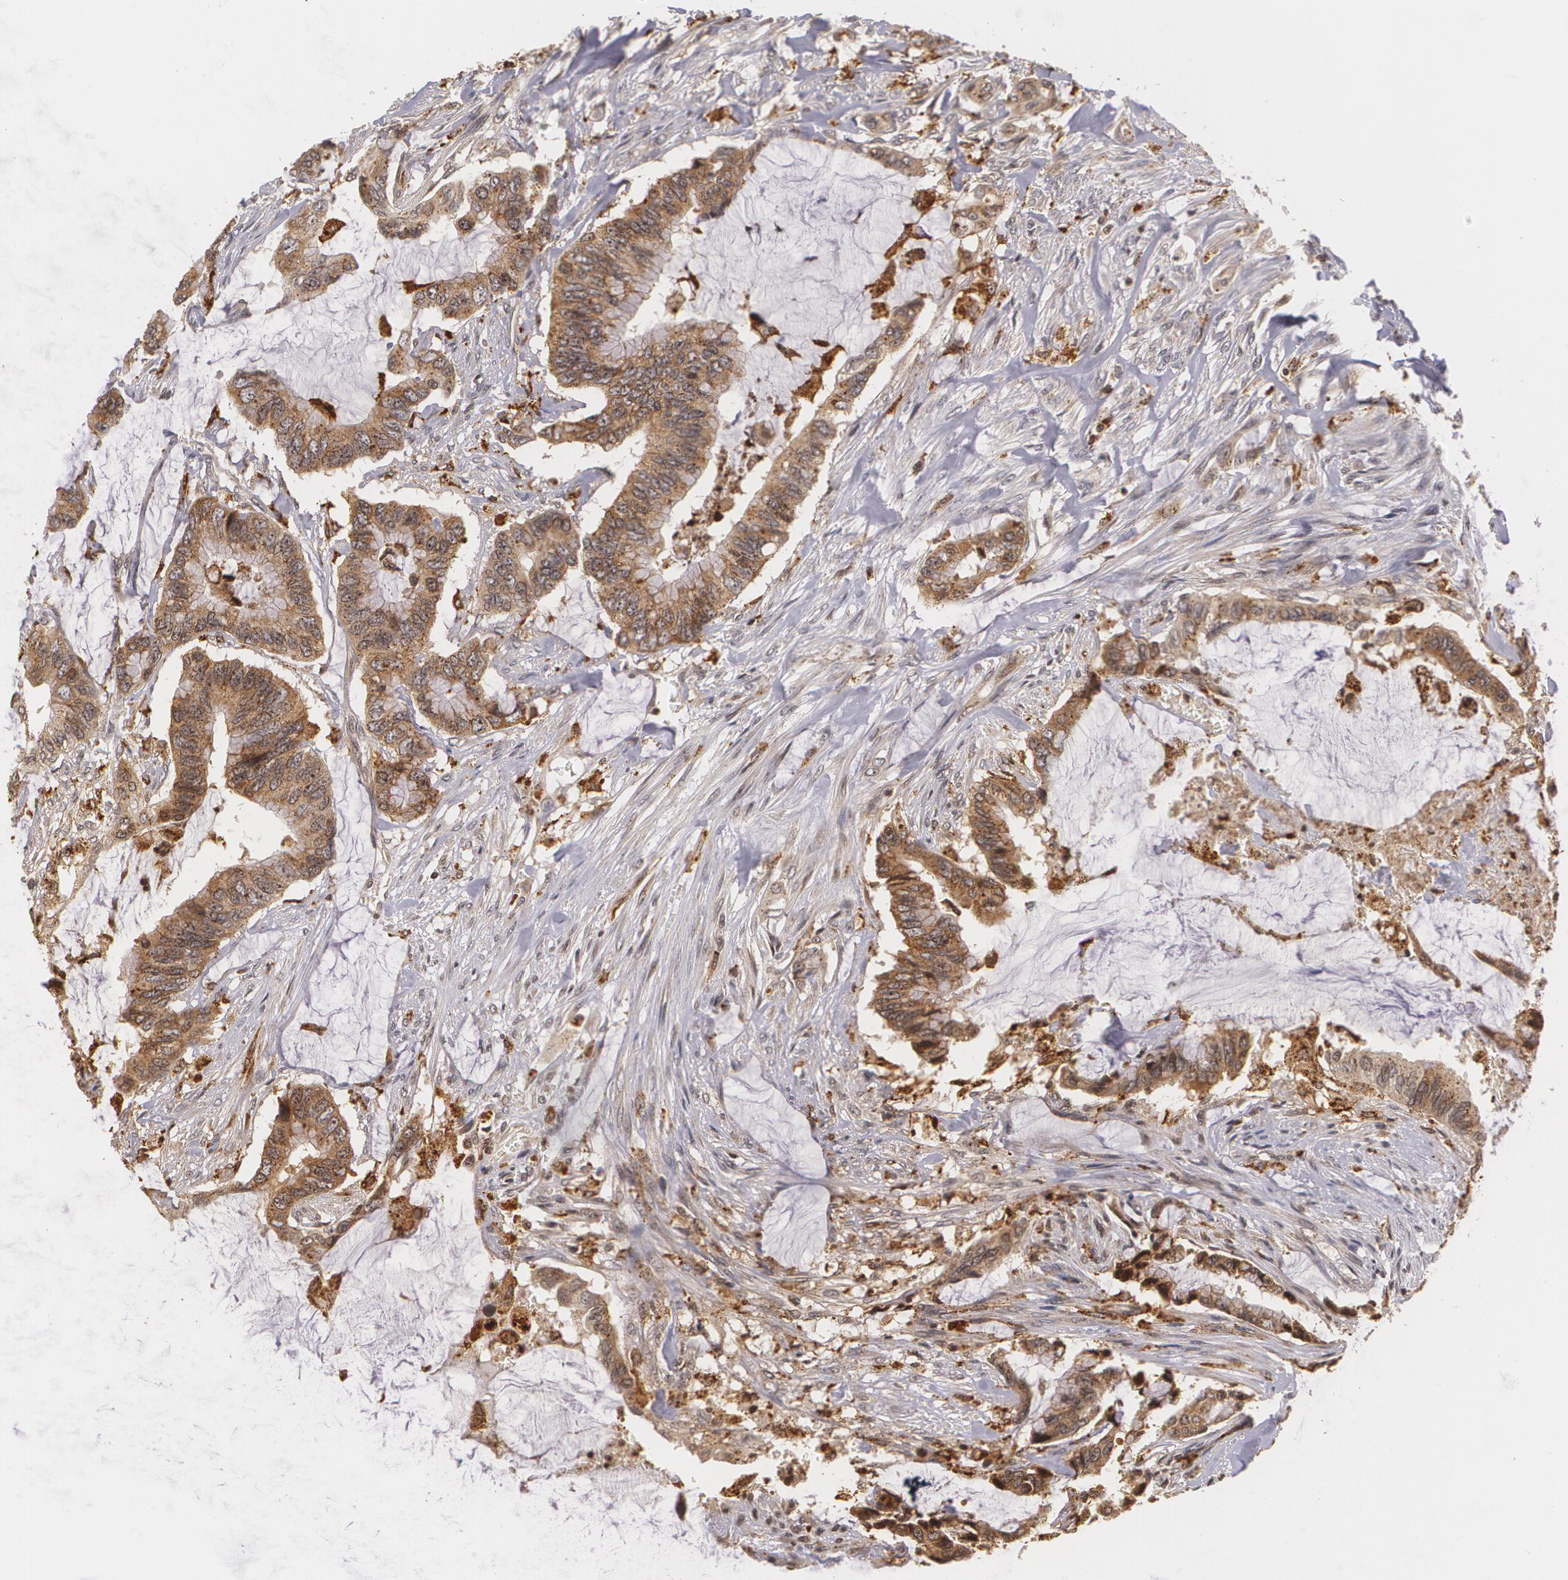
{"staining": {"intensity": "moderate", "quantity": ">75%", "location": "cytoplasmic/membranous"}, "tissue": "colorectal cancer", "cell_type": "Tumor cells", "image_type": "cancer", "snomed": [{"axis": "morphology", "description": "Adenocarcinoma, NOS"}, {"axis": "topography", "description": "Rectum"}], "caption": "A micrograph of colorectal cancer stained for a protein demonstrates moderate cytoplasmic/membranous brown staining in tumor cells.", "gene": "VAV3", "patient": {"sex": "female", "age": 59}}